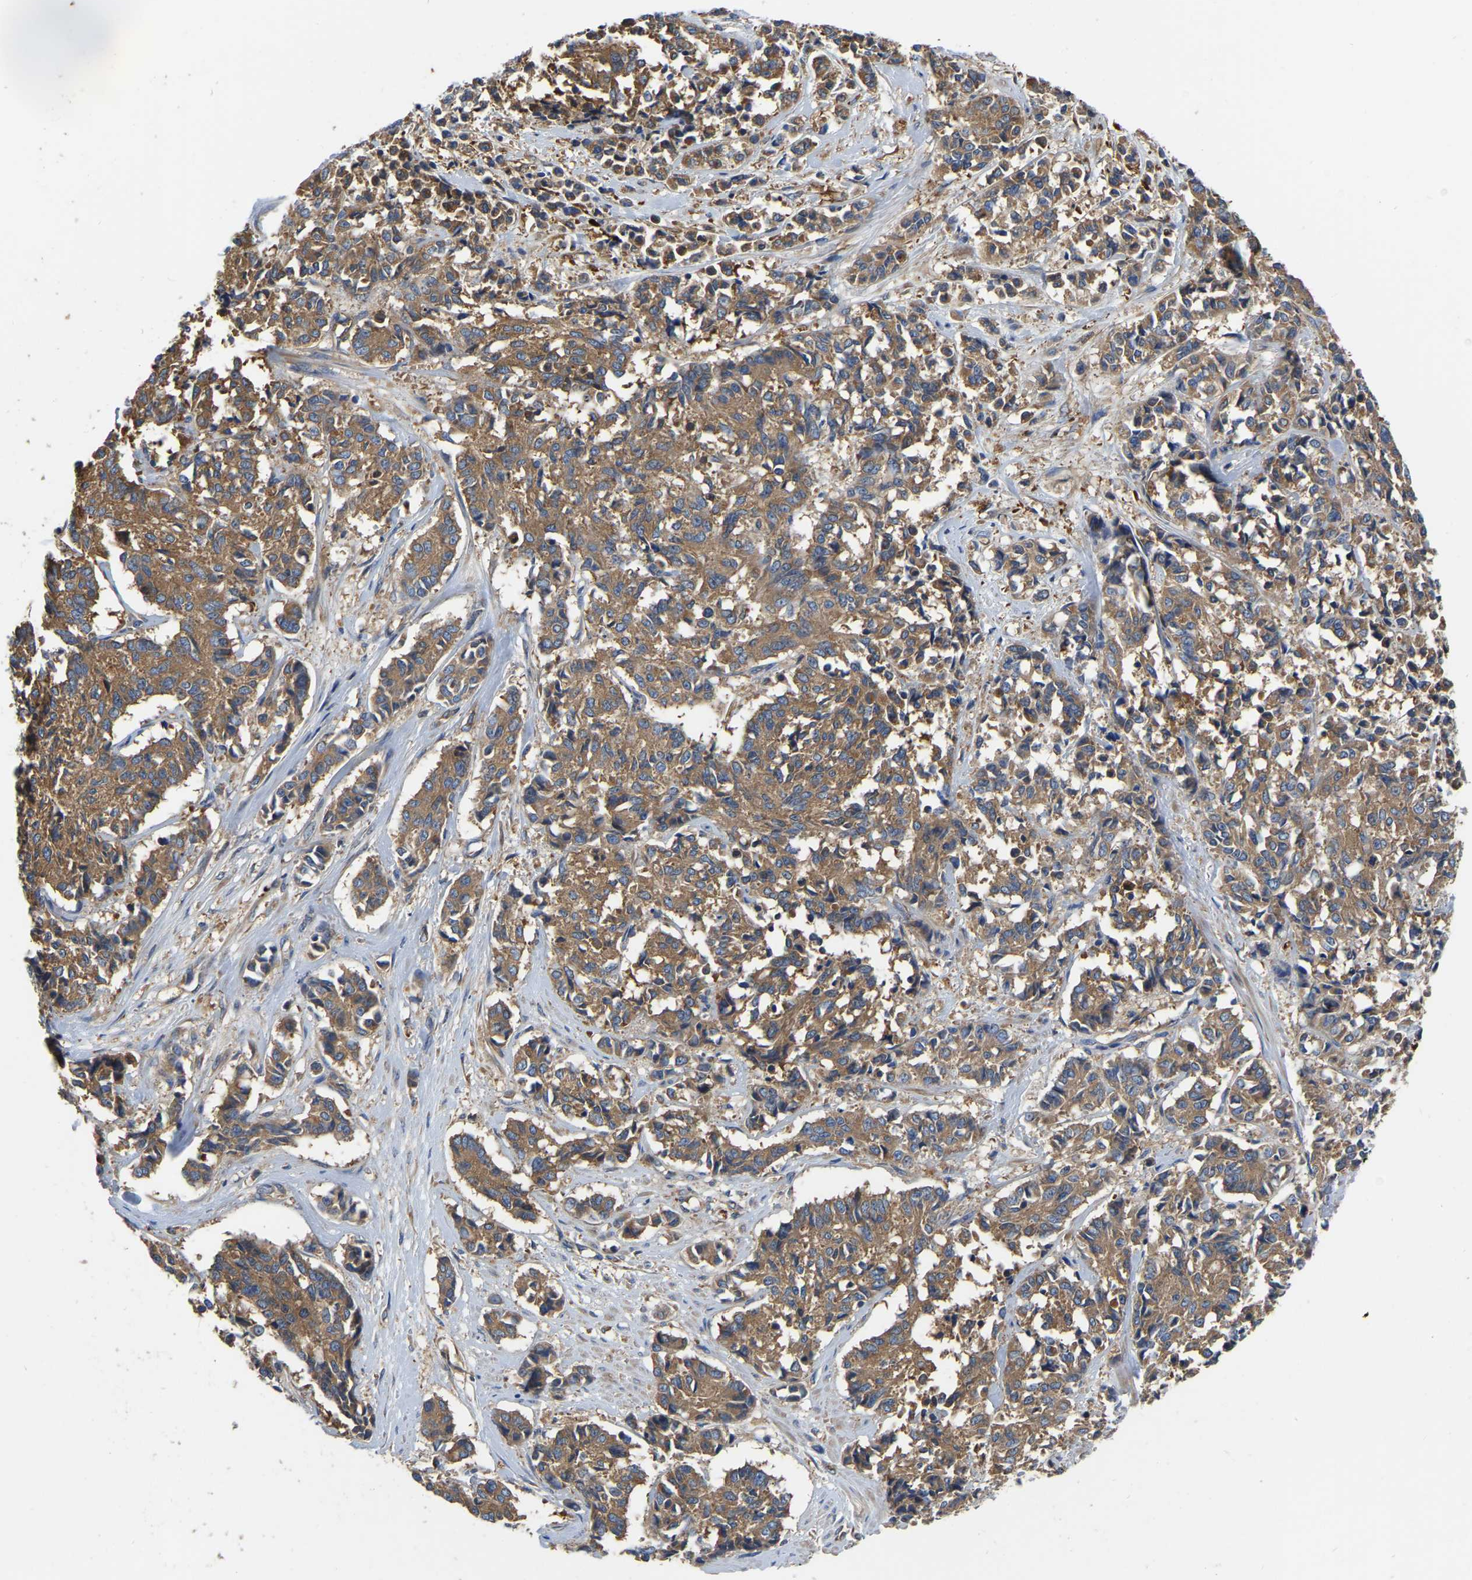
{"staining": {"intensity": "moderate", "quantity": ">75%", "location": "cytoplasmic/membranous"}, "tissue": "cervical cancer", "cell_type": "Tumor cells", "image_type": "cancer", "snomed": [{"axis": "morphology", "description": "Squamous cell carcinoma, NOS"}, {"axis": "topography", "description": "Cervix"}], "caption": "This is an image of immunohistochemistry staining of cervical cancer, which shows moderate positivity in the cytoplasmic/membranous of tumor cells.", "gene": "GARS1", "patient": {"sex": "female", "age": 35}}